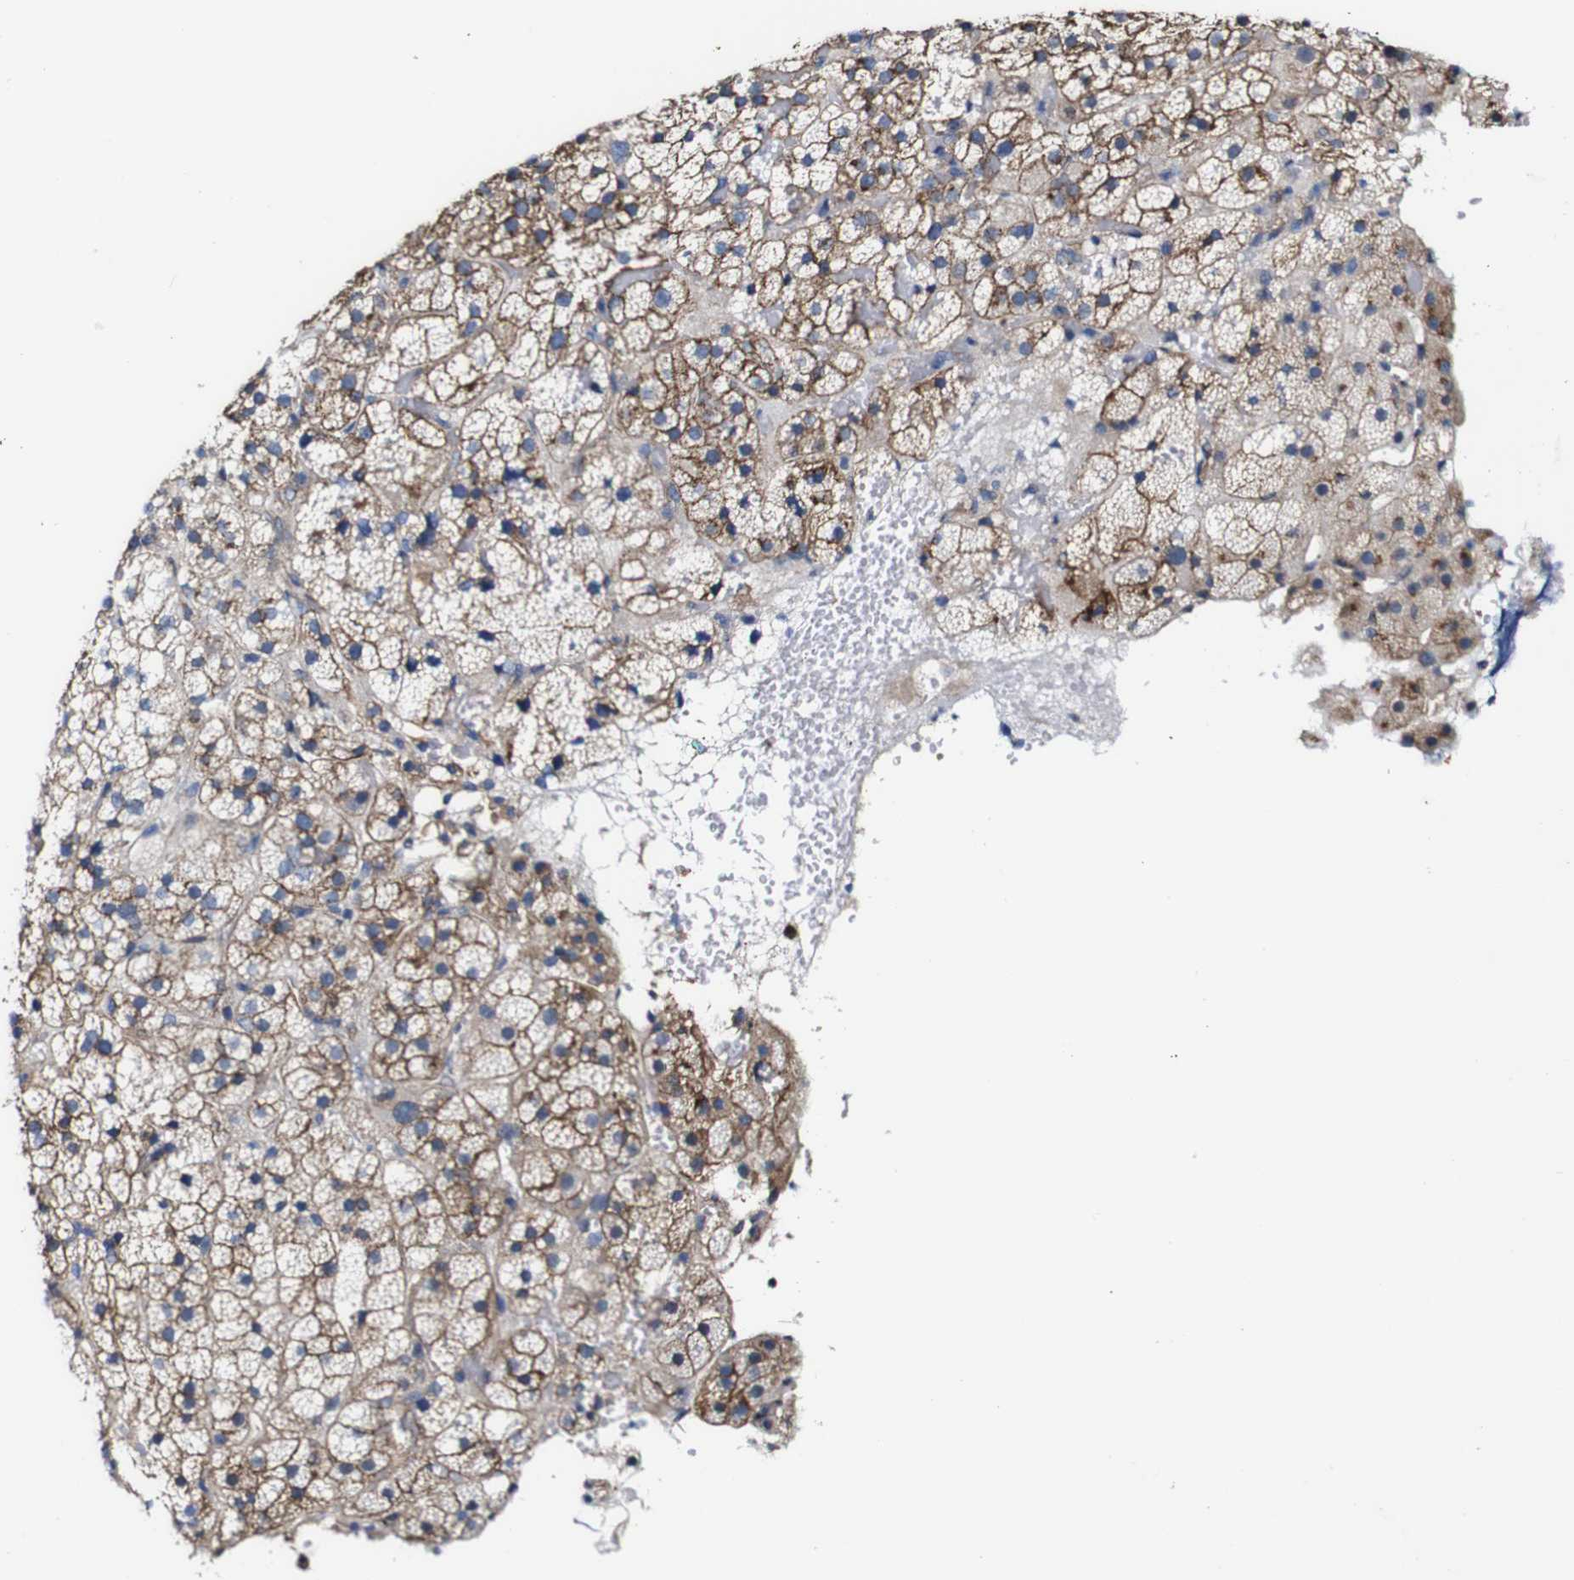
{"staining": {"intensity": "moderate", "quantity": ">75%", "location": "cytoplasmic/membranous"}, "tissue": "adrenal gland", "cell_type": "Glandular cells", "image_type": "normal", "snomed": [{"axis": "morphology", "description": "Normal tissue, NOS"}, {"axis": "topography", "description": "Adrenal gland"}], "caption": "Immunohistochemistry (IHC) (DAB) staining of normal human adrenal gland demonstrates moderate cytoplasmic/membranous protein expression in about >75% of glandular cells. The protein is shown in brown color, while the nuclei are stained blue.", "gene": "CSF1R", "patient": {"sex": "female", "age": 59}}